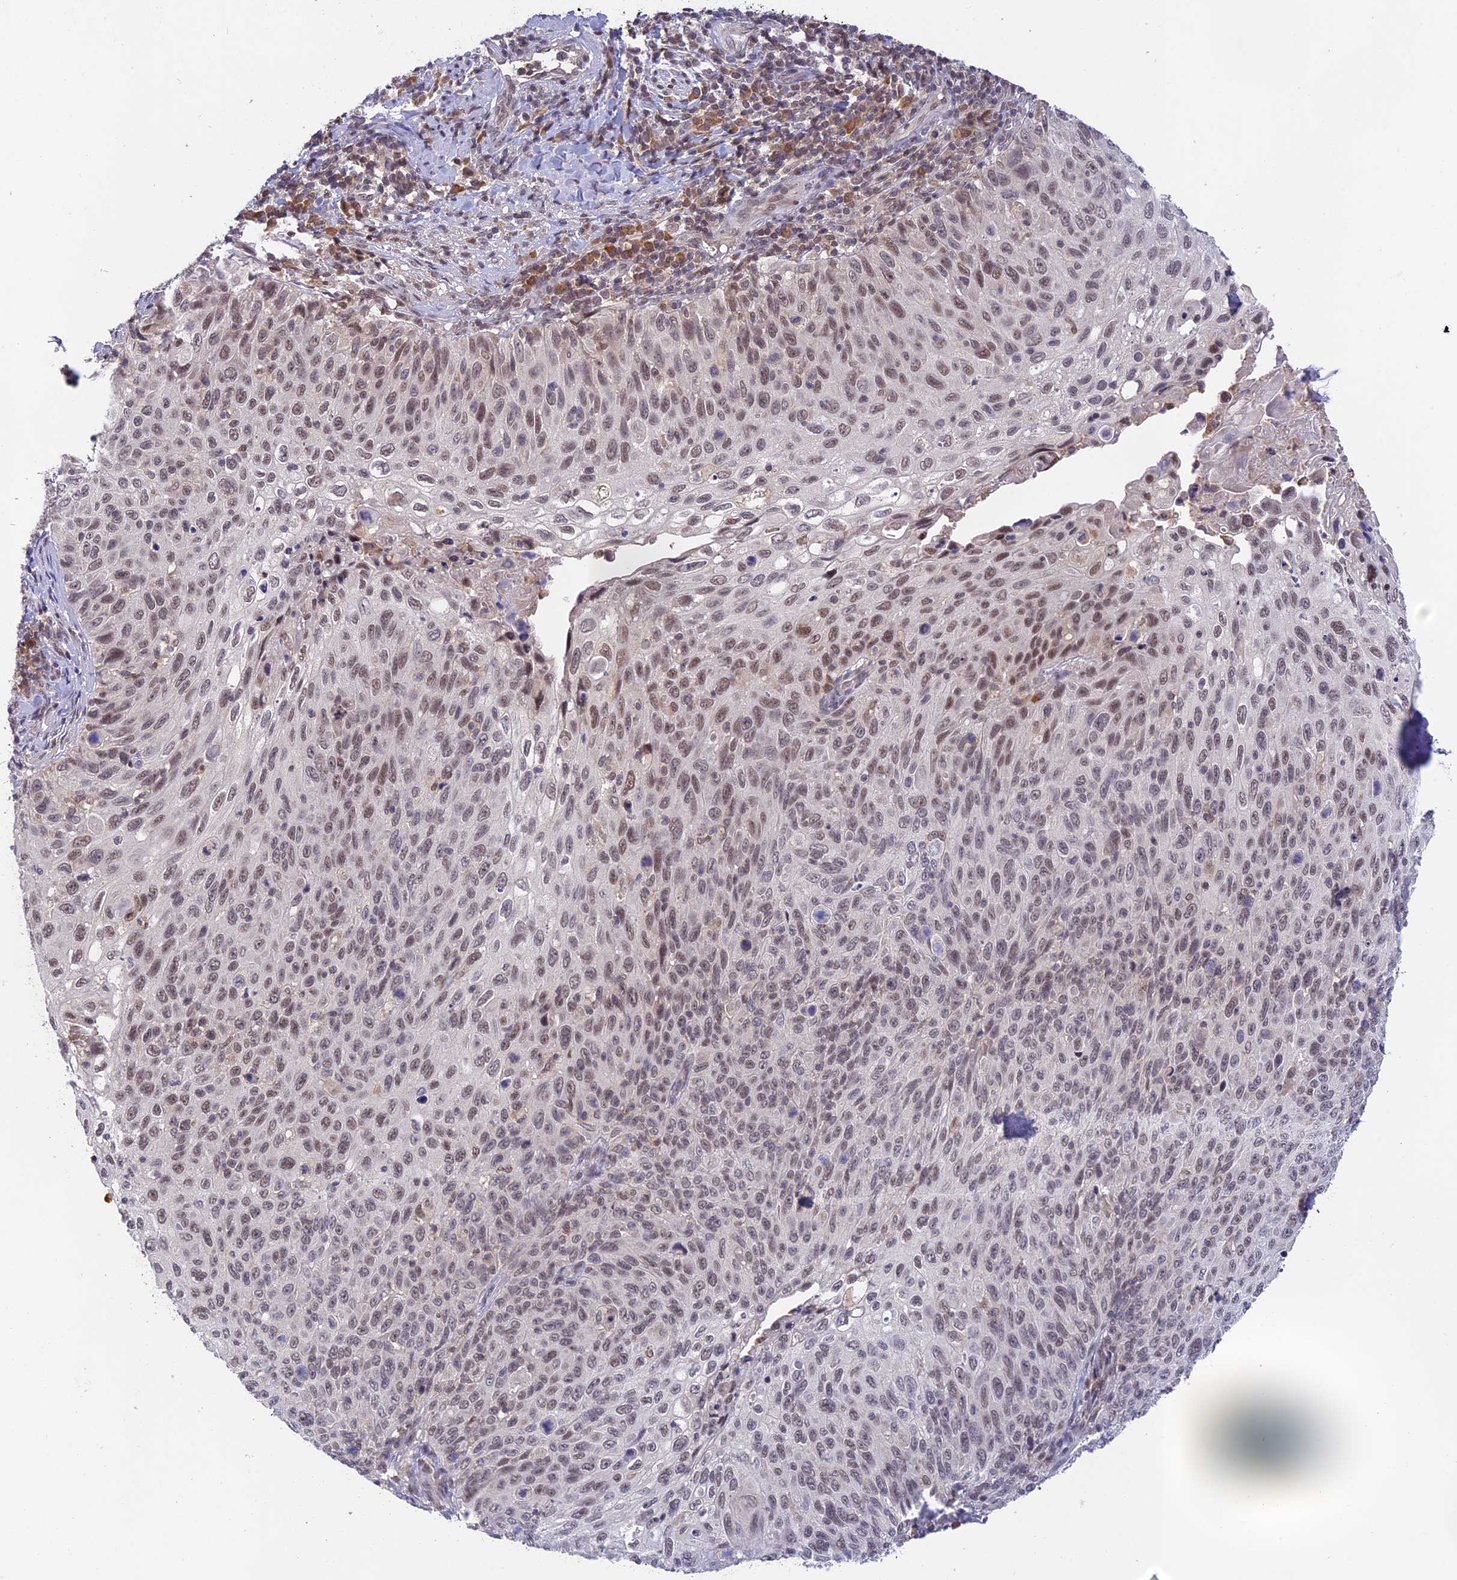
{"staining": {"intensity": "moderate", "quantity": ">75%", "location": "nuclear"}, "tissue": "cervical cancer", "cell_type": "Tumor cells", "image_type": "cancer", "snomed": [{"axis": "morphology", "description": "Squamous cell carcinoma, NOS"}, {"axis": "topography", "description": "Cervix"}], "caption": "Moderate nuclear staining is appreciated in approximately >75% of tumor cells in cervical cancer. The protein is stained brown, and the nuclei are stained in blue (DAB (3,3'-diaminobenzidine) IHC with brightfield microscopy, high magnification).", "gene": "PEX16", "patient": {"sex": "female", "age": 70}}